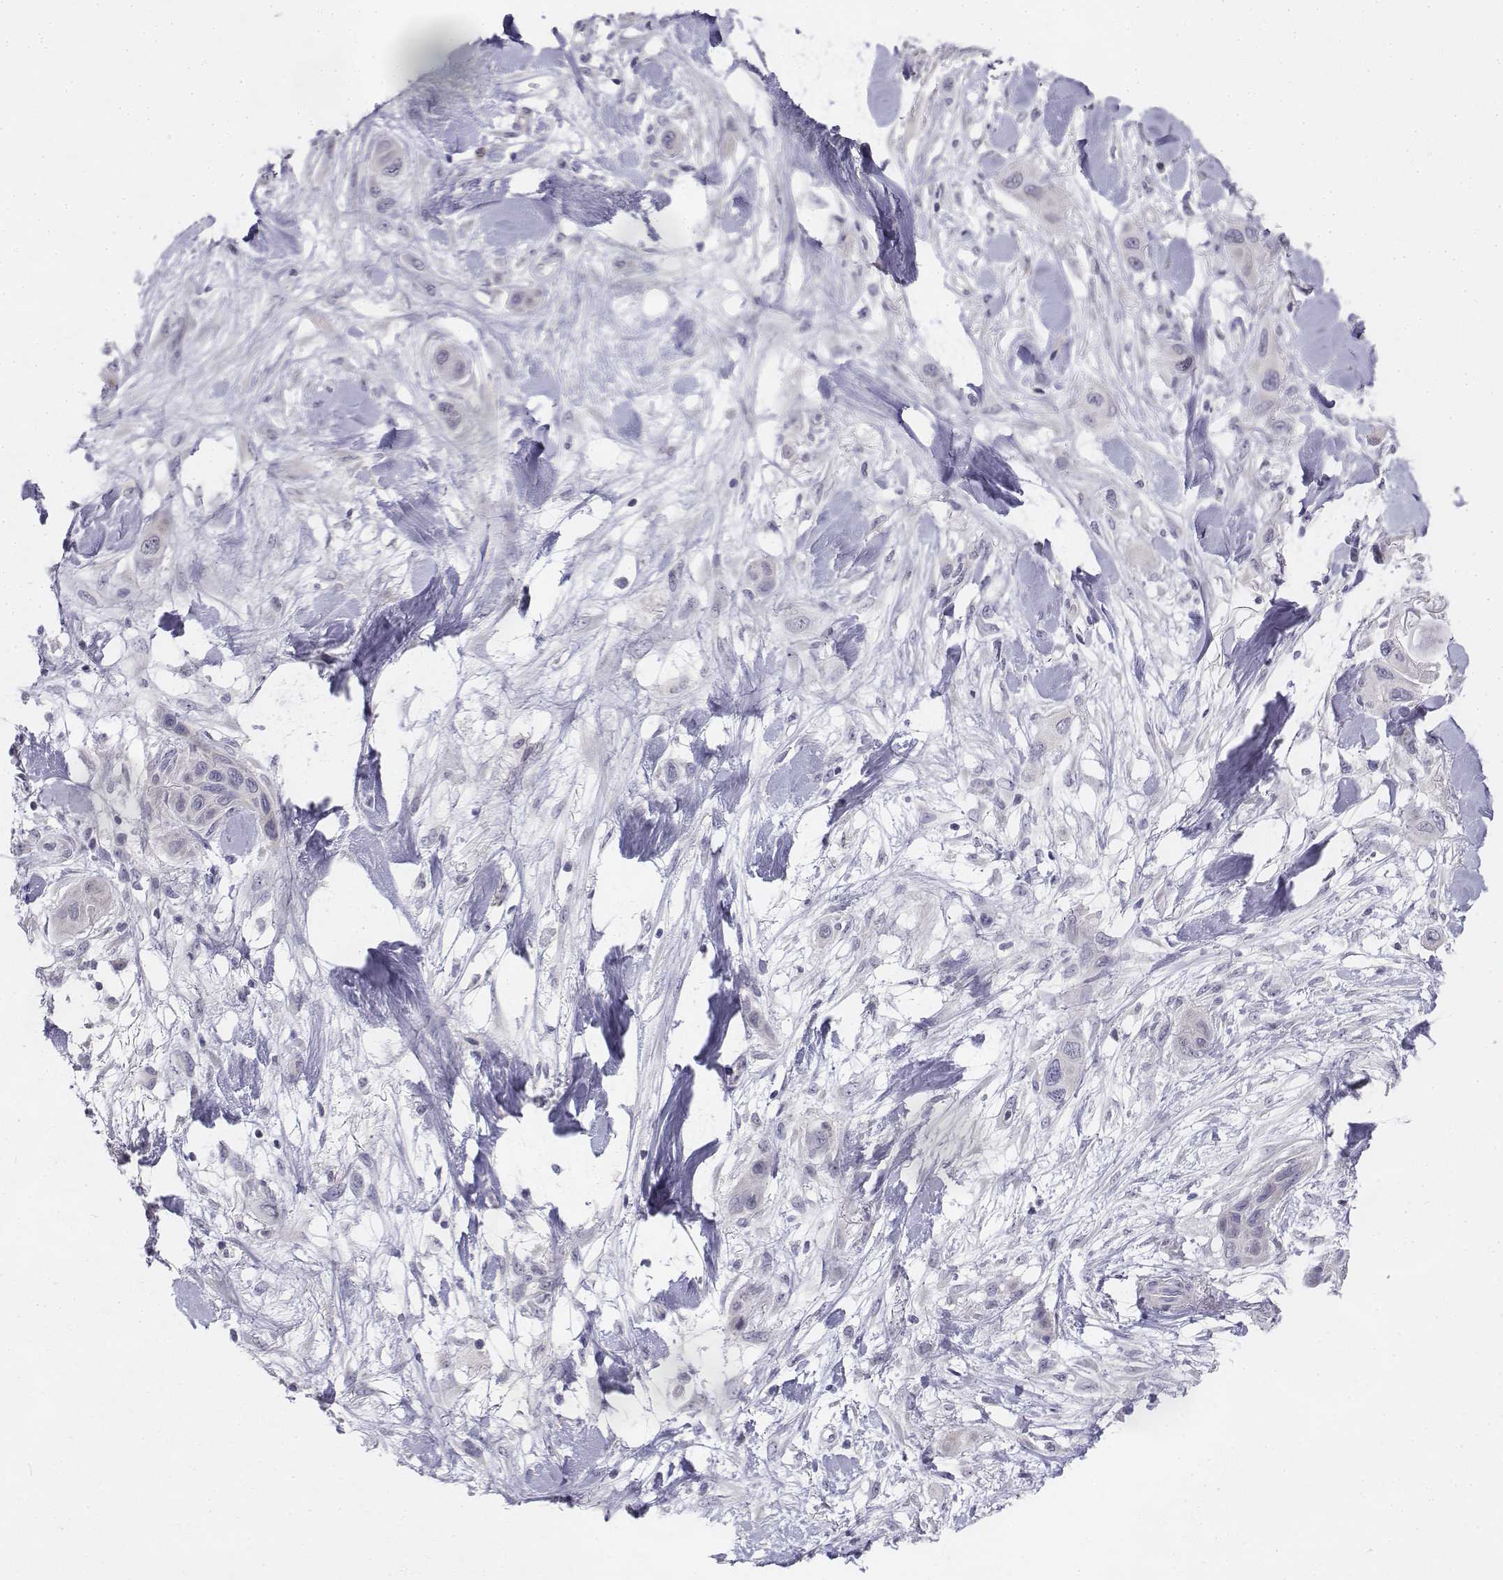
{"staining": {"intensity": "negative", "quantity": "none", "location": "none"}, "tissue": "skin cancer", "cell_type": "Tumor cells", "image_type": "cancer", "snomed": [{"axis": "morphology", "description": "Squamous cell carcinoma, NOS"}, {"axis": "topography", "description": "Skin"}], "caption": "Tumor cells are negative for brown protein staining in skin cancer.", "gene": "PENK", "patient": {"sex": "male", "age": 79}}